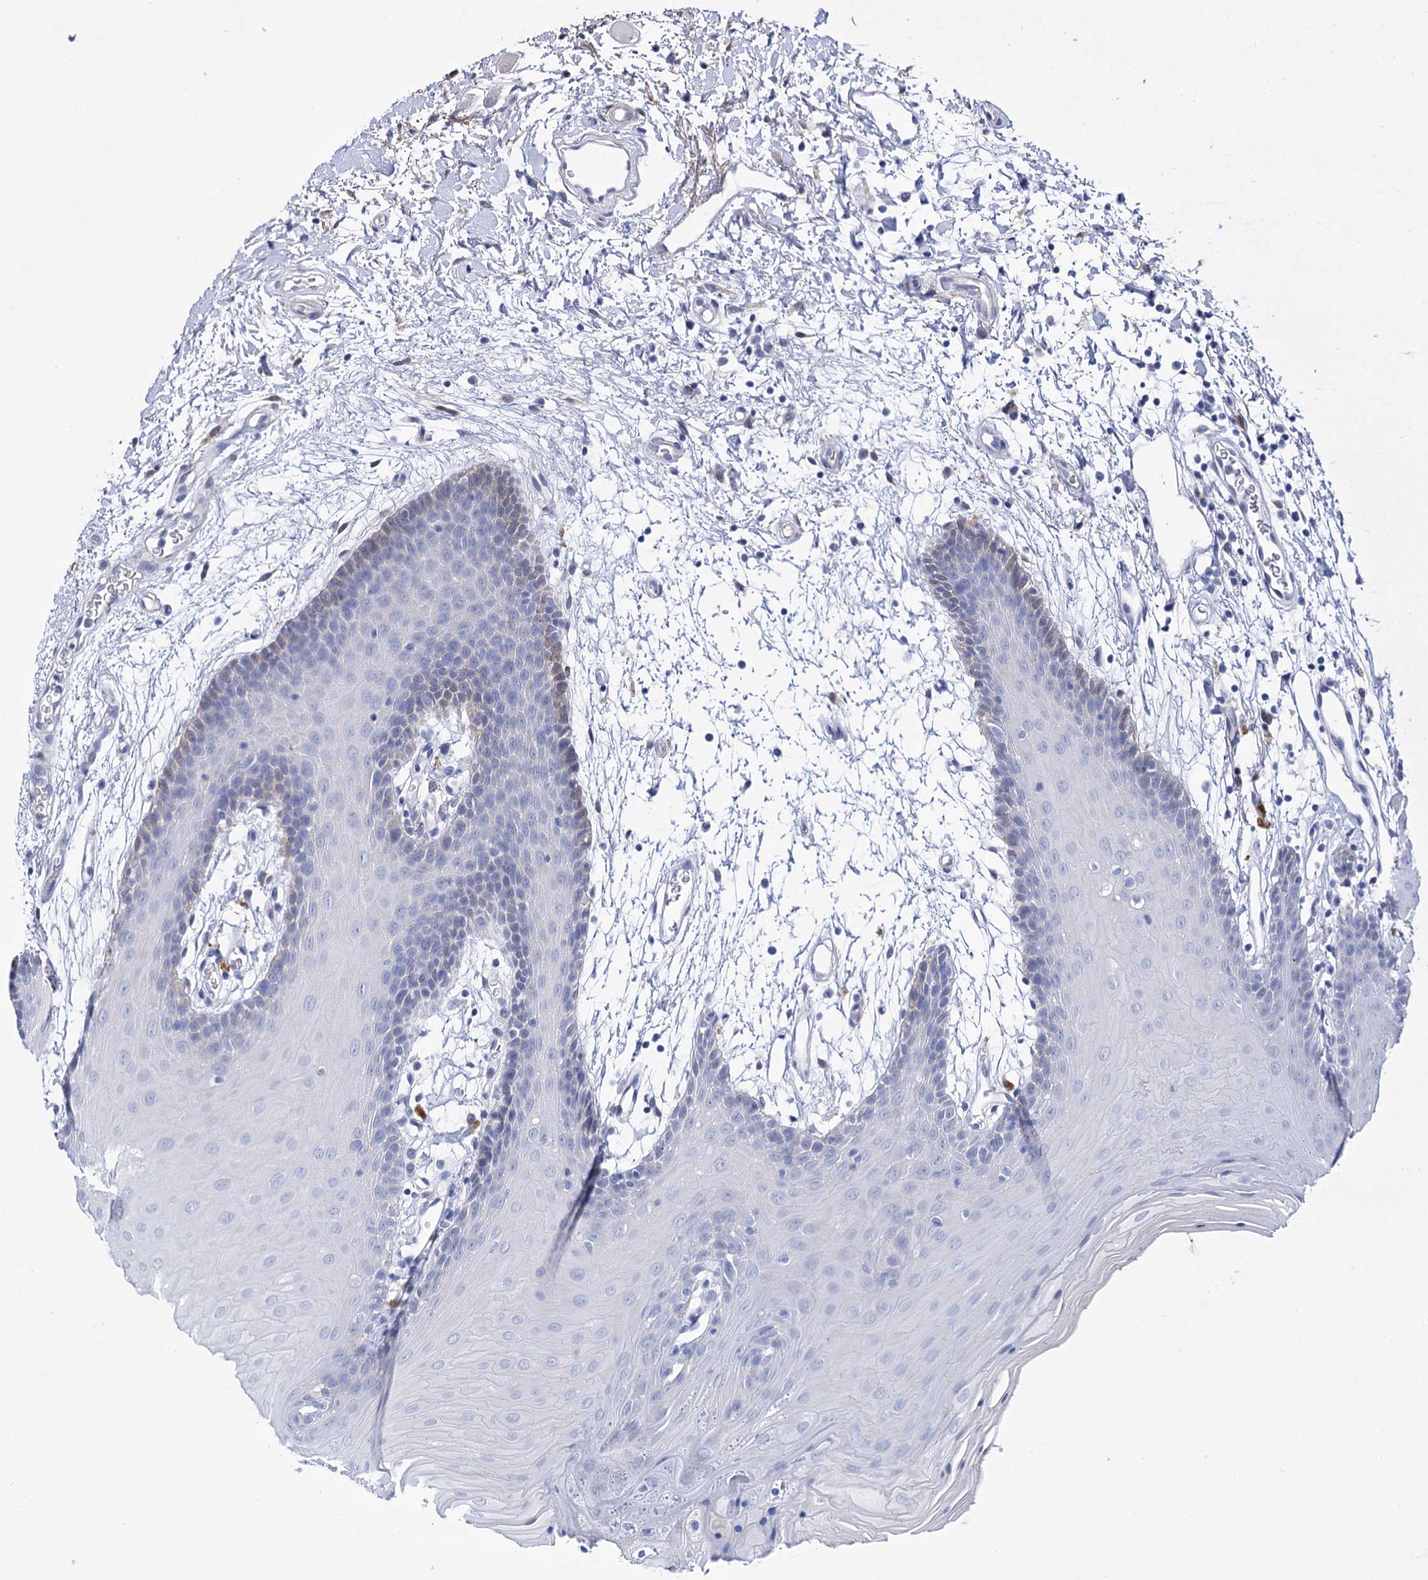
{"staining": {"intensity": "weak", "quantity": "<25%", "location": "cytoplasmic/membranous"}, "tissue": "oral mucosa", "cell_type": "Squamous epithelial cells", "image_type": "normal", "snomed": [{"axis": "morphology", "description": "Normal tissue, NOS"}, {"axis": "topography", "description": "Skeletal muscle"}, {"axis": "topography", "description": "Oral tissue"}, {"axis": "topography", "description": "Salivary gland"}, {"axis": "topography", "description": "Peripheral nerve tissue"}], "caption": "Squamous epithelial cells are negative for brown protein staining in normal oral mucosa. The staining is performed using DAB brown chromogen with nuclei counter-stained in using hematoxylin.", "gene": "LYZL4", "patient": {"sex": "male", "age": 54}}